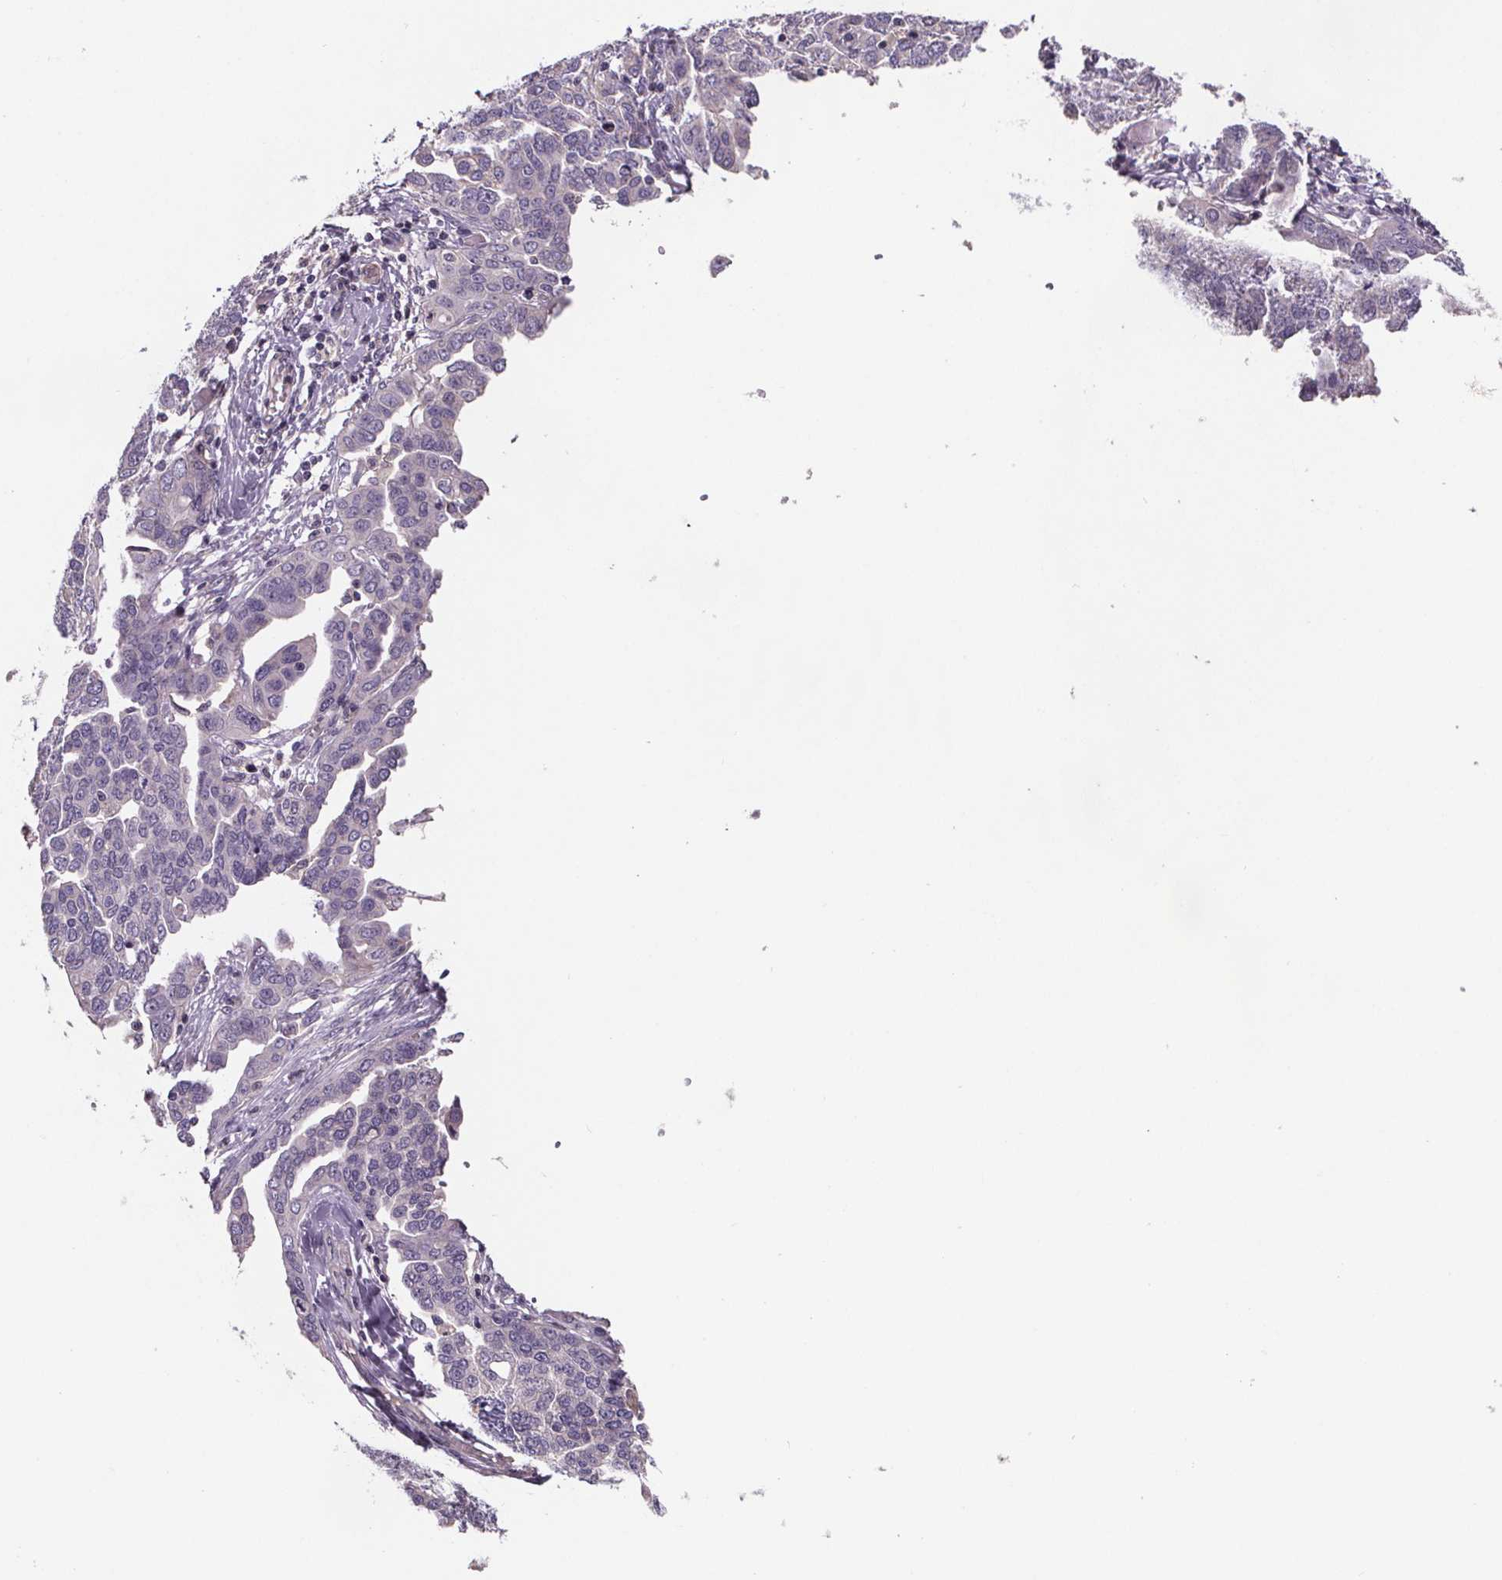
{"staining": {"intensity": "negative", "quantity": "none", "location": "none"}, "tissue": "ovarian cancer", "cell_type": "Tumor cells", "image_type": "cancer", "snomed": [{"axis": "morphology", "description": "Cystadenocarcinoma, serous, NOS"}, {"axis": "topography", "description": "Ovary"}], "caption": "There is no significant expression in tumor cells of ovarian cancer.", "gene": "CLN3", "patient": {"sex": "female", "age": 59}}